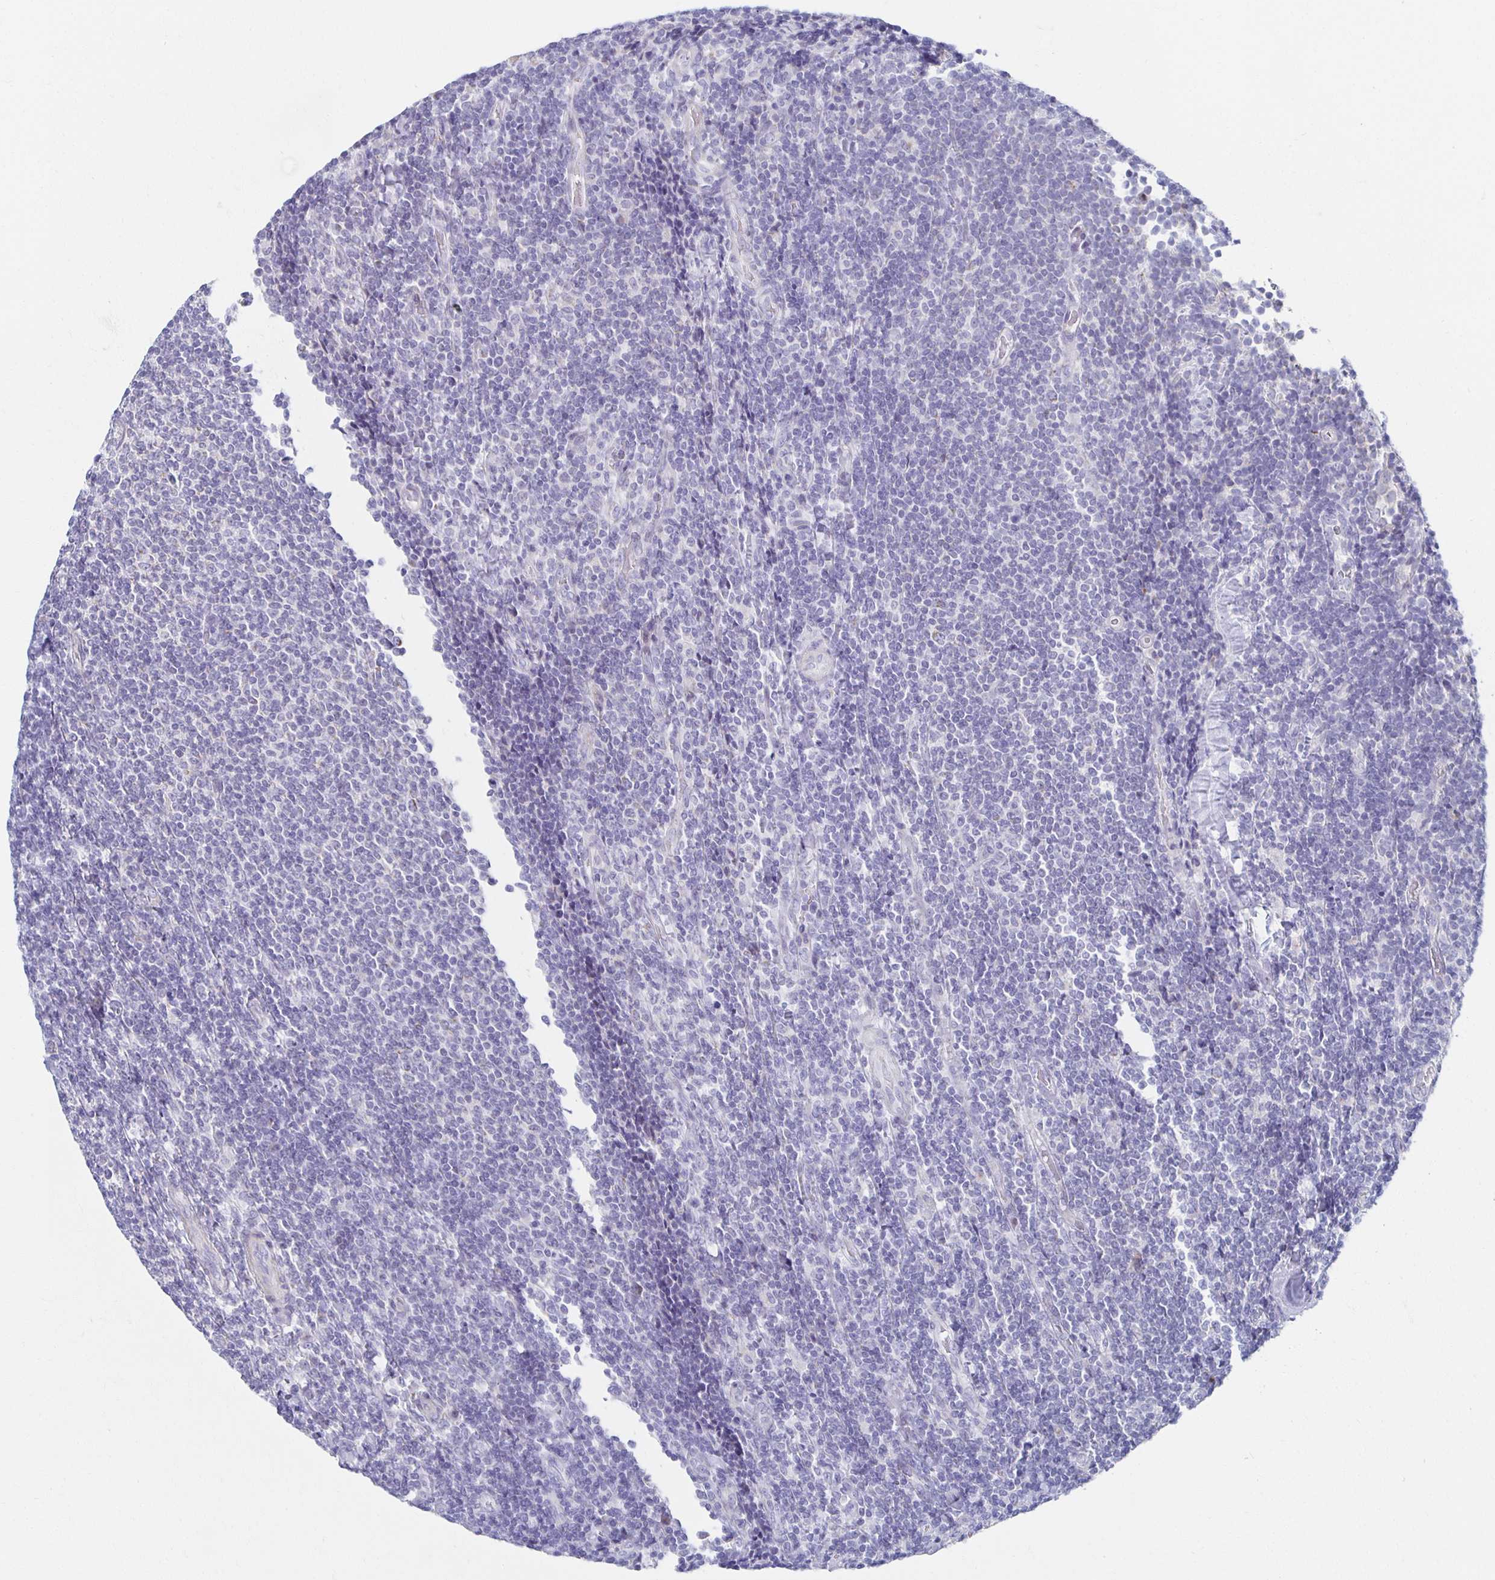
{"staining": {"intensity": "negative", "quantity": "none", "location": "none"}, "tissue": "lymphoma", "cell_type": "Tumor cells", "image_type": "cancer", "snomed": [{"axis": "morphology", "description": "Malignant lymphoma, non-Hodgkin's type, Low grade"}, {"axis": "topography", "description": "Lymph node"}], "caption": "Immunohistochemistry photomicrograph of human lymphoma stained for a protein (brown), which exhibits no staining in tumor cells. (IHC, brightfield microscopy, high magnification).", "gene": "TEX44", "patient": {"sex": "male", "age": 52}}